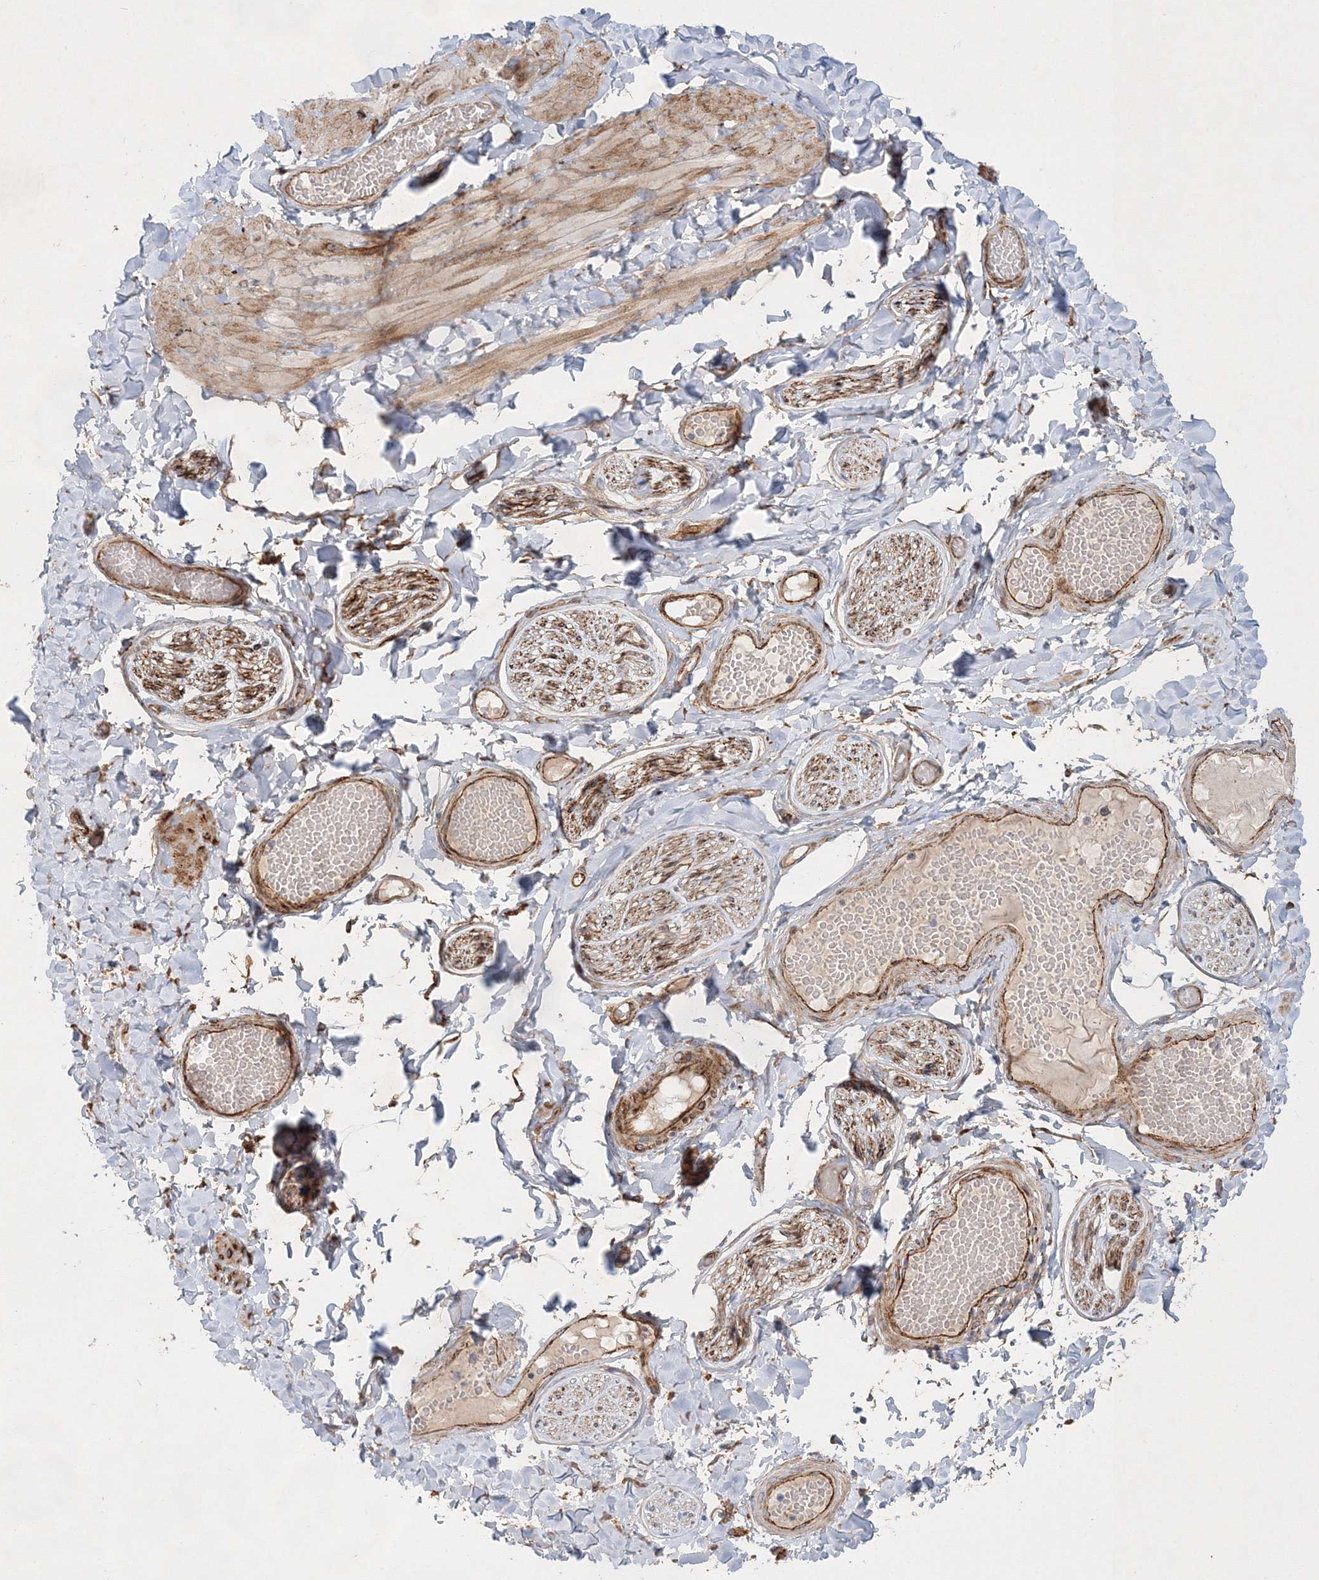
{"staining": {"intensity": "negative", "quantity": "none", "location": "none"}, "tissue": "adipose tissue", "cell_type": "Adipocytes", "image_type": "normal", "snomed": [{"axis": "morphology", "description": "Normal tissue, NOS"}, {"axis": "topography", "description": "Adipose tissue"}, {"axis": "topography", "description": "Vascular tissue"}, {"axis": "topography", "description": "Peripheral nerve tissue"}], "caption": "High power microscopy histopathology image of an IHC micrograph of normal adipose tissue, revealing no significant positivity in adipocytes. (Immunohistochemistry, brightfield microscopy, high magnification).", "gene": "ZFYVE16", "patient": {"sex": "male", "age": 25}}